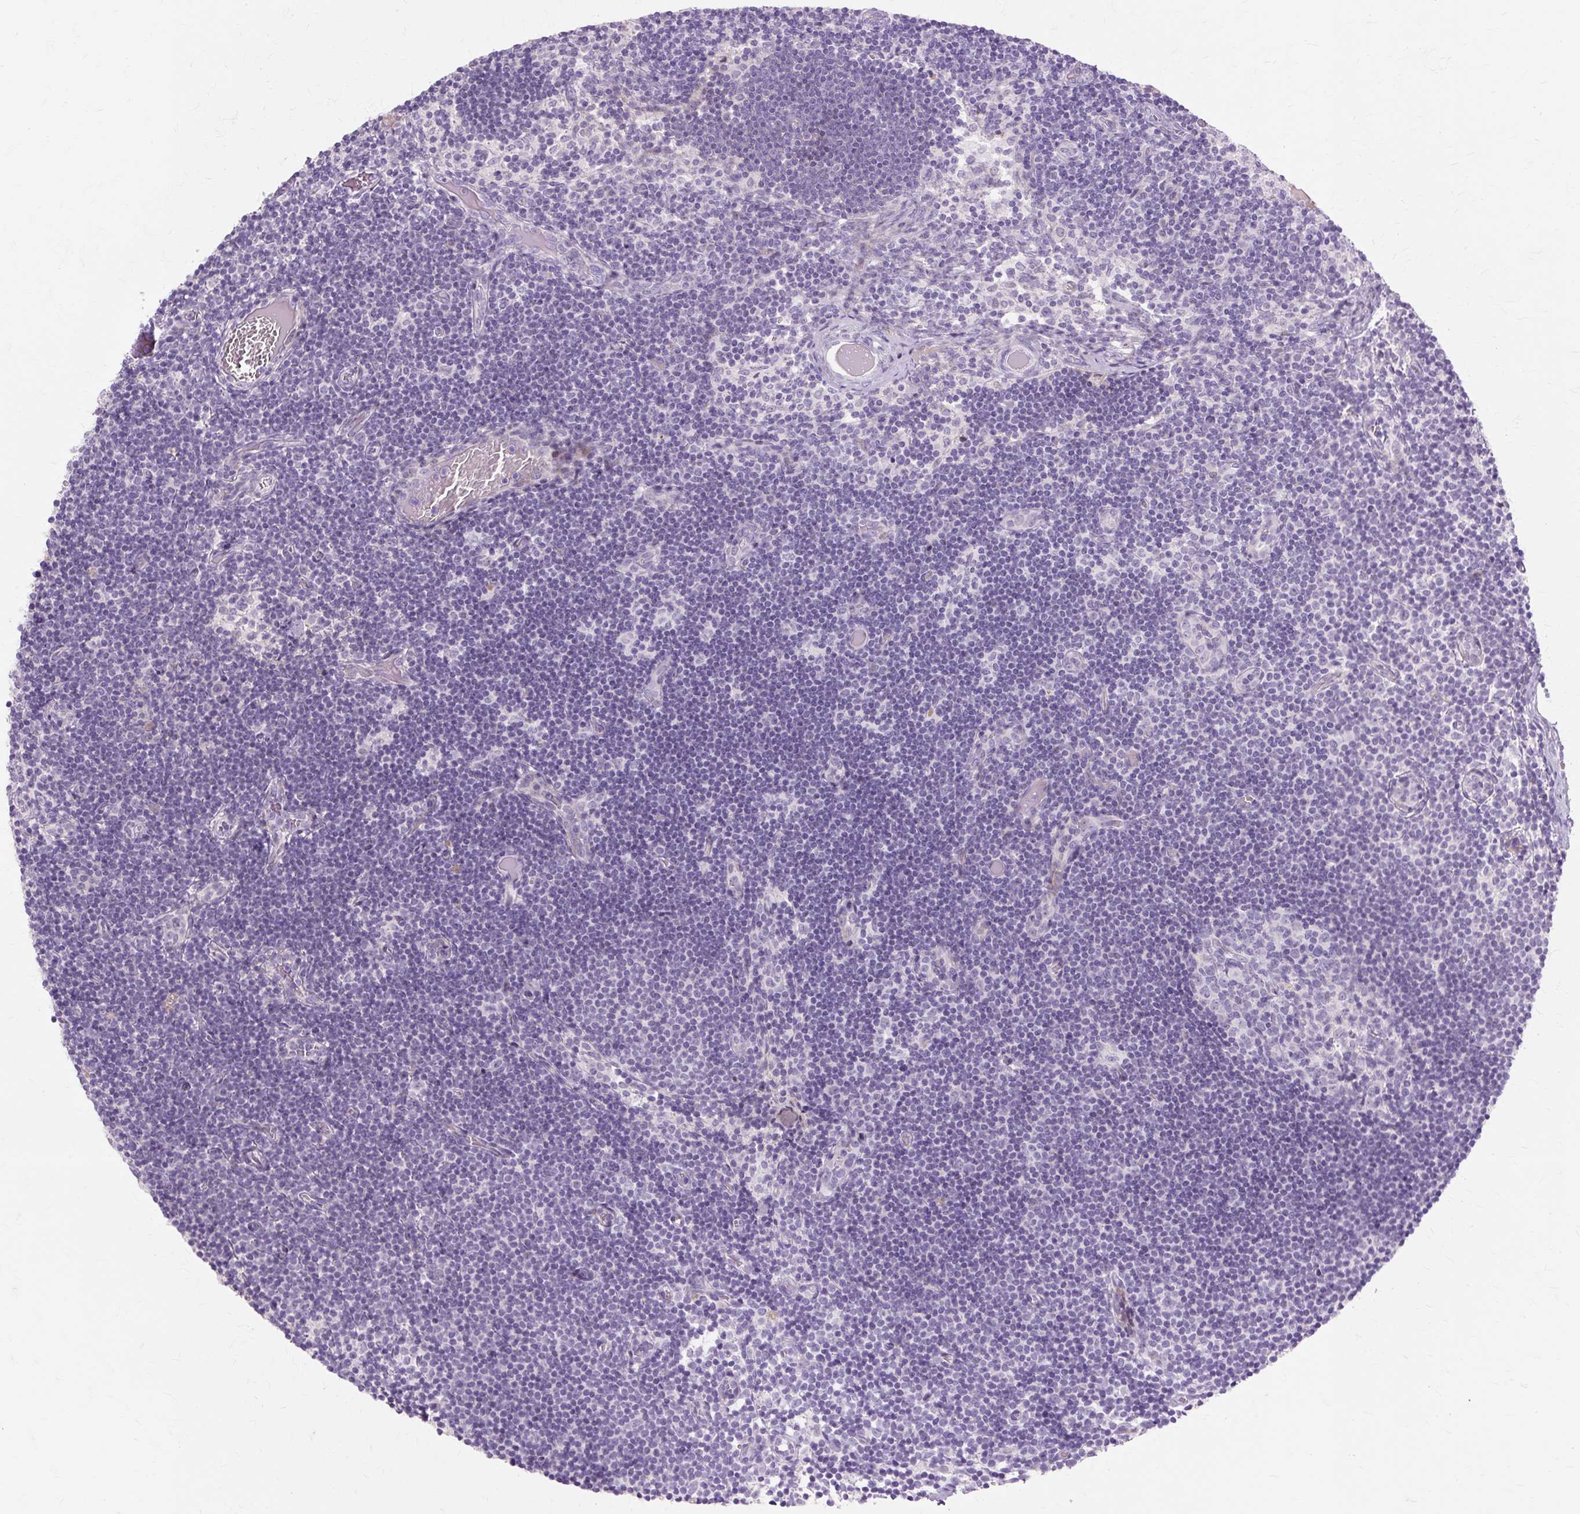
{"staining": {"intensity": "negative", "quantity": "none", "location": "none"}, "tissue": "lymph node", "cell_type": "Germinal center cells", "image_type": "normal", "snomed": [{"axis": "morphology", "description": "Normal tissue, NOS"}, {"axis": "topography", "description": "Lymph node"}], "caption": "Immunohistochemical staining of unremarkable lymph node displays no significant positivity in germinal center cells. The staining was performed using DAB to visualize the protein expression in brown, while the nuclei were stained in blue with hematoxylin (Magnification: 20x).", "gene": "IRX2", "patient": {"sex": "female", "age": 31}}